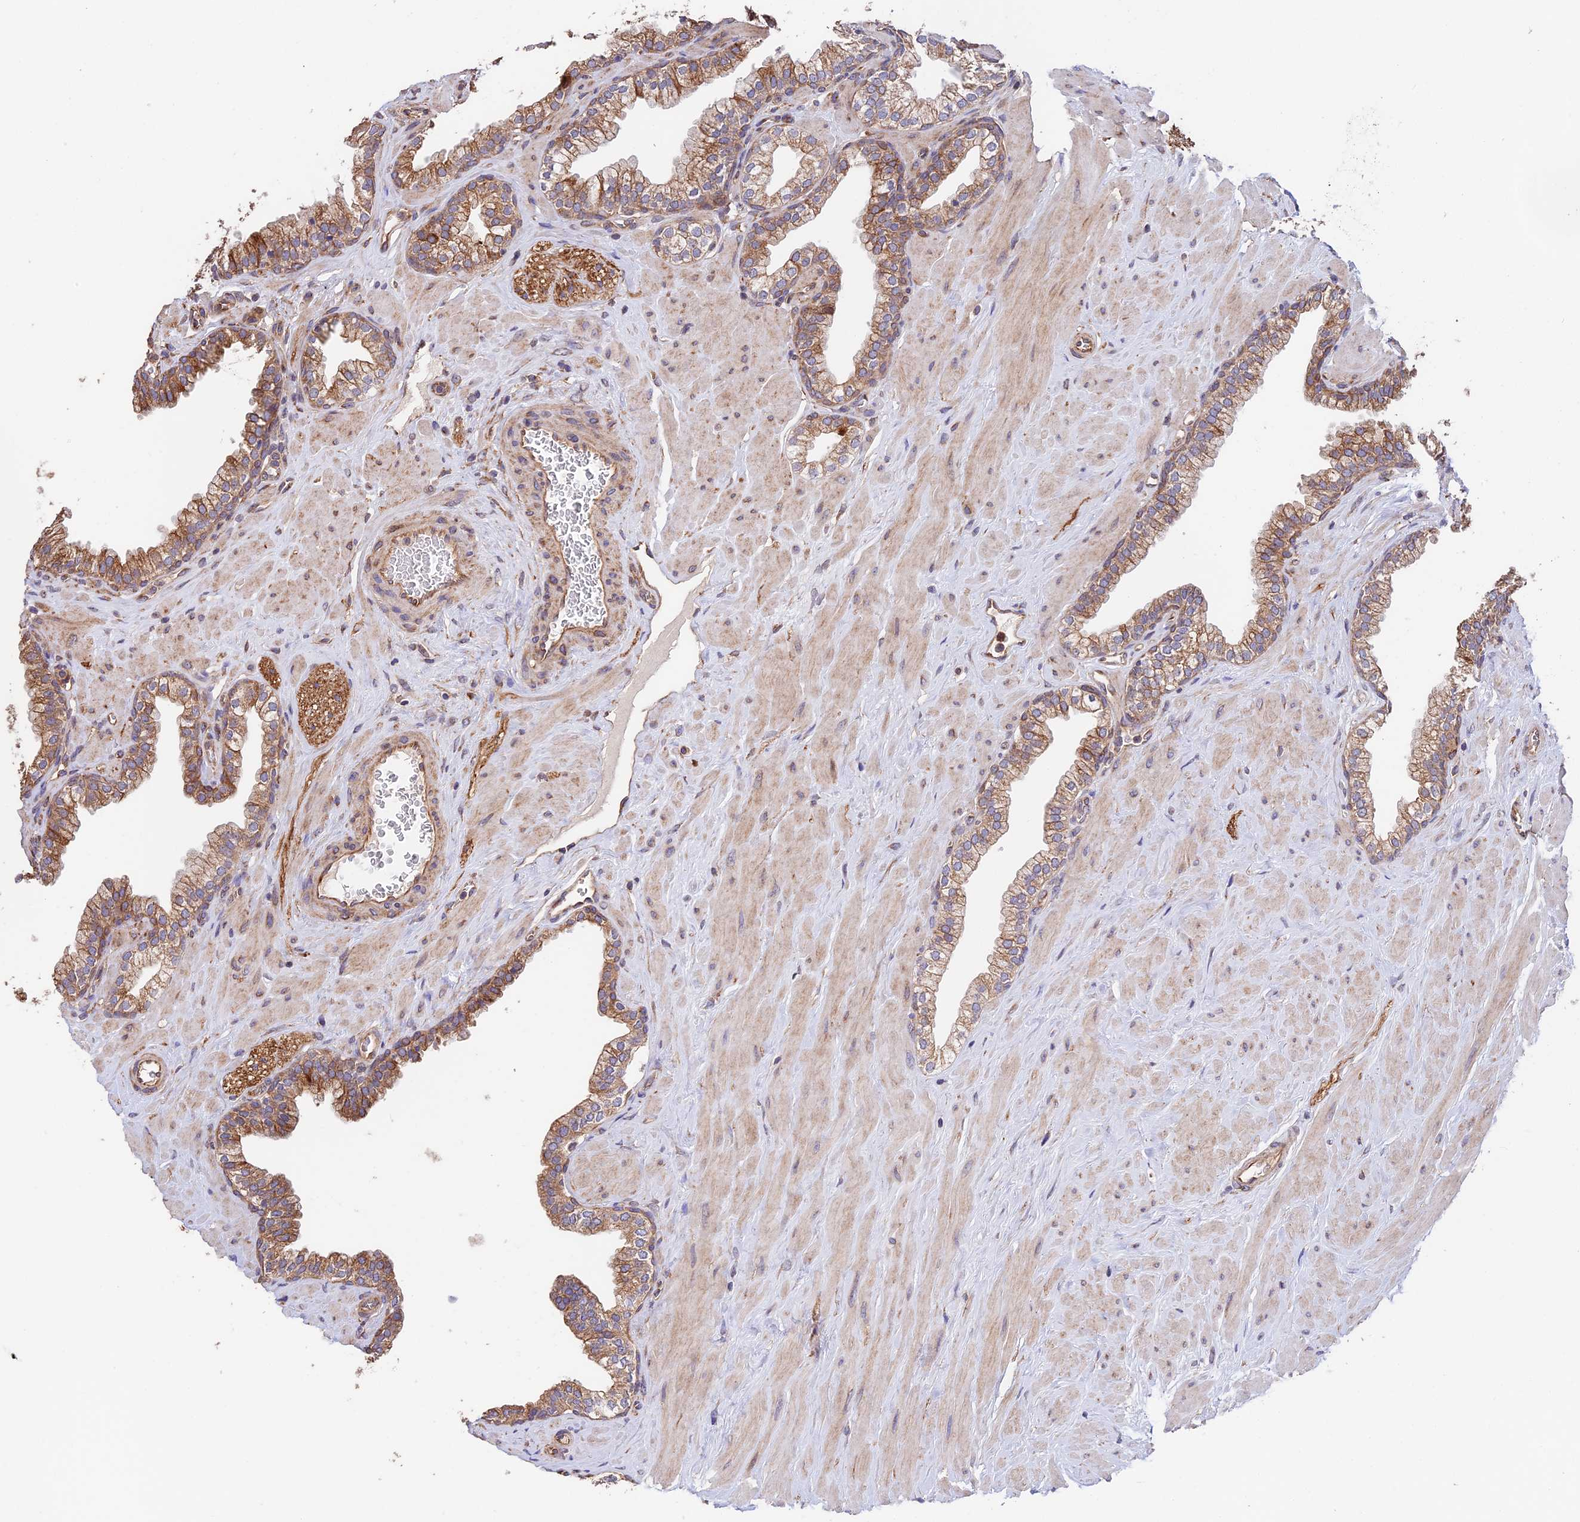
{"staining": {"intensity": "moderate", "quantity": "25%-75%", "location": "cytoplasmic/membranous"}, "tissue": "prostate", "cell_type": "Glandular cells", "image_type": "normal", "snomed": [{"axis": "morphology", "description": "Normal tissue, NOS"}, {"axis": "morphology", "description": "Urothelial carcinoma, Low grade"}, {"axis": "topography", "description": "Urinary bladder"}, {"axis": "topography", "description": "Prostate"}], "caption": "Immunohistochemistry (IHC) image of benign human prostate stained for a protein (brown), which displays medium levels of moderate cytoplasmic/membranous positivity in approximately 25%-75% of glandular cells.", "gene": "EMC3", "patient": {"sex": "male", "age": 60}}